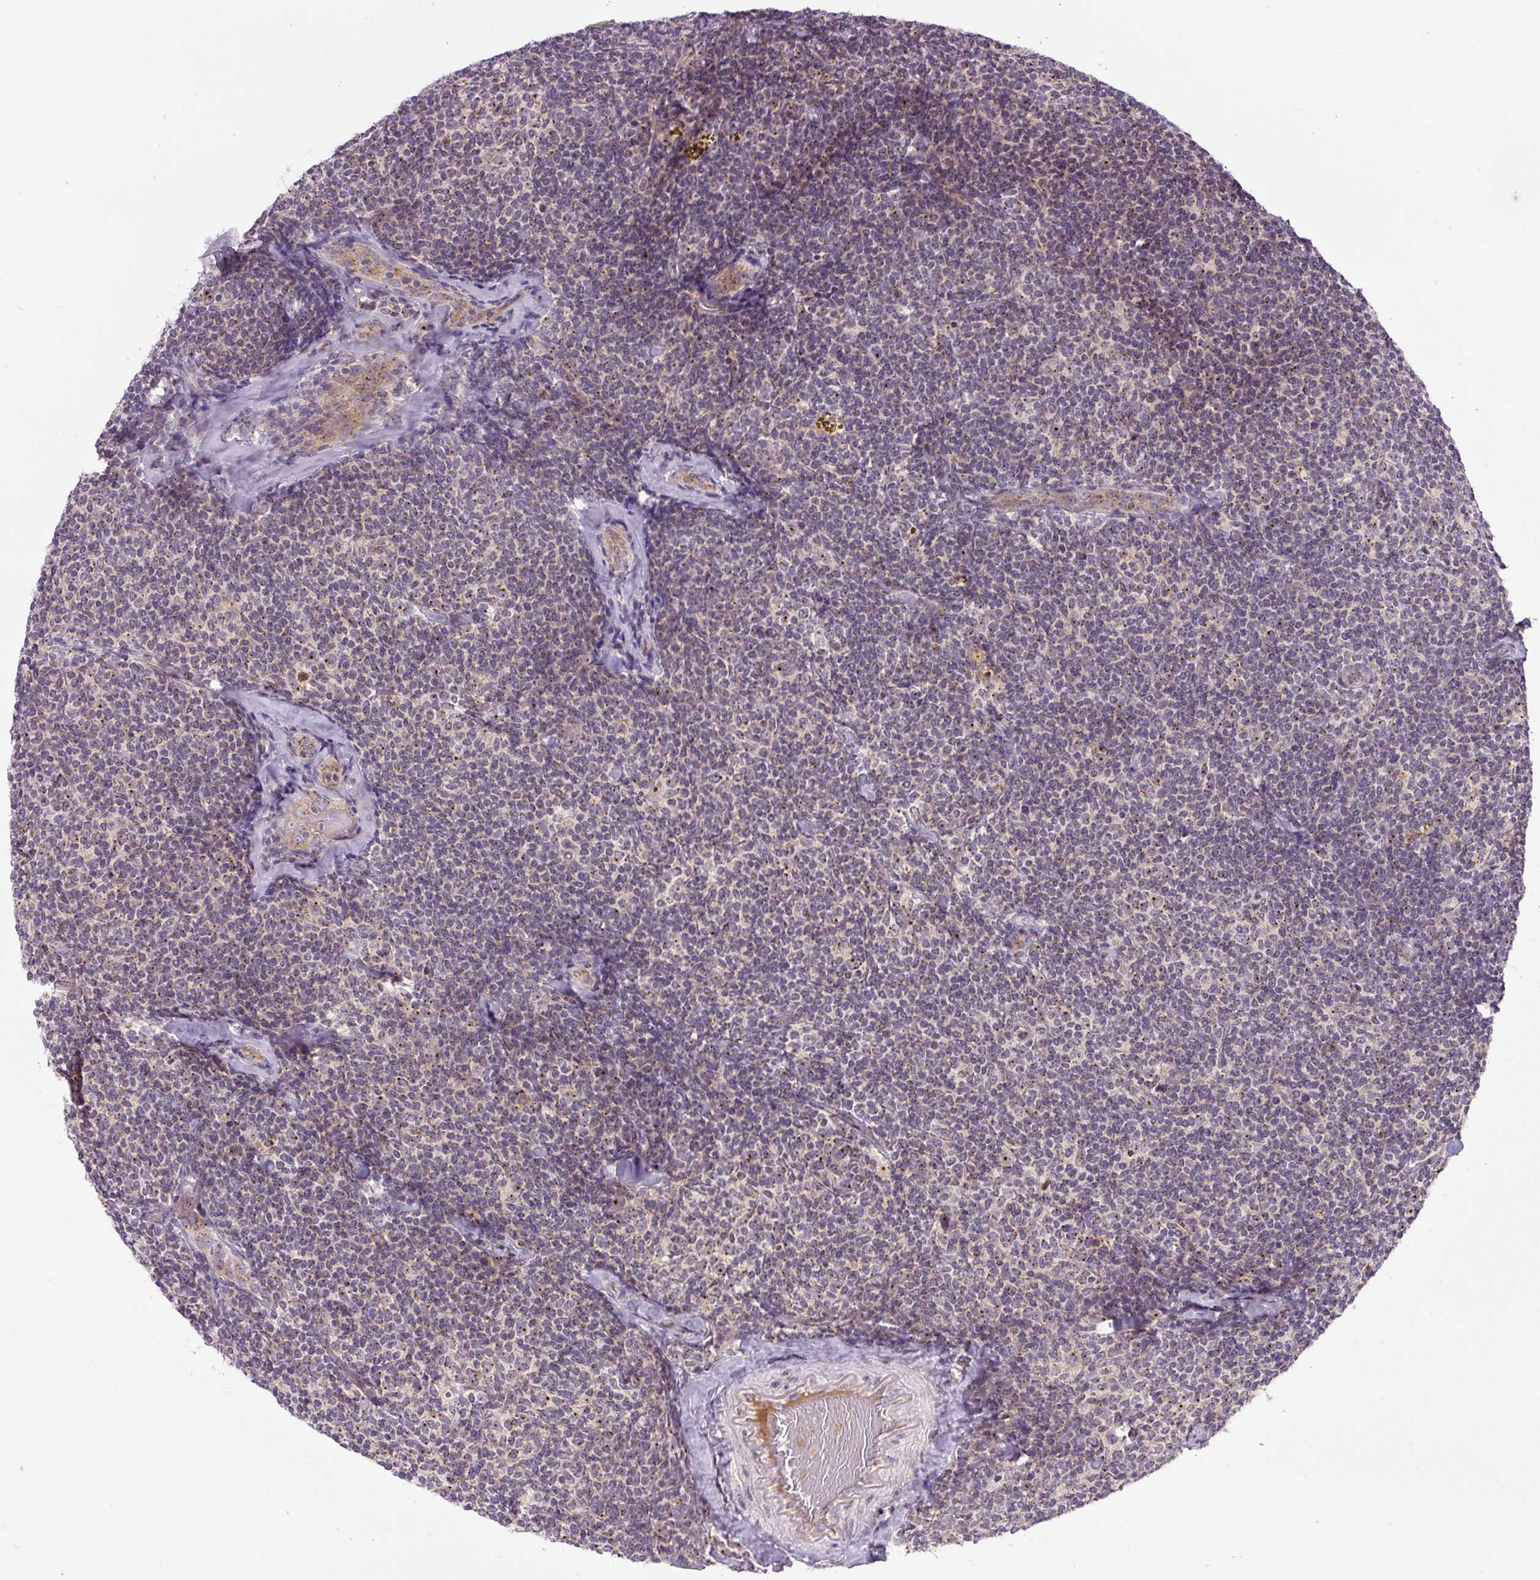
{"staining": {"intensity": "weak", "quantity": "25%-75%", "location": "cytoplasmic/membranous"}, "tissue": "lymphoma", "cell_type": "Tumor cells", "image_type": "cancer", "snomed": [{"axis": "morphology", "description": "Malignant lymphoma, non-Hodgkin's type, Low grade"}, {"axis": "topography", "description": "Lymph node"}], "caption": "The immunohistochemical stain shows weak cytoplasmic/membranous staining in tumor cells of malignant lymphoma, non-Hodgkin's type (low-grade) tissue. (IHC, brightfield microscopy, high magnification).", "gene": "PCM1", "patient": {"sex": "female", "age": 56}}